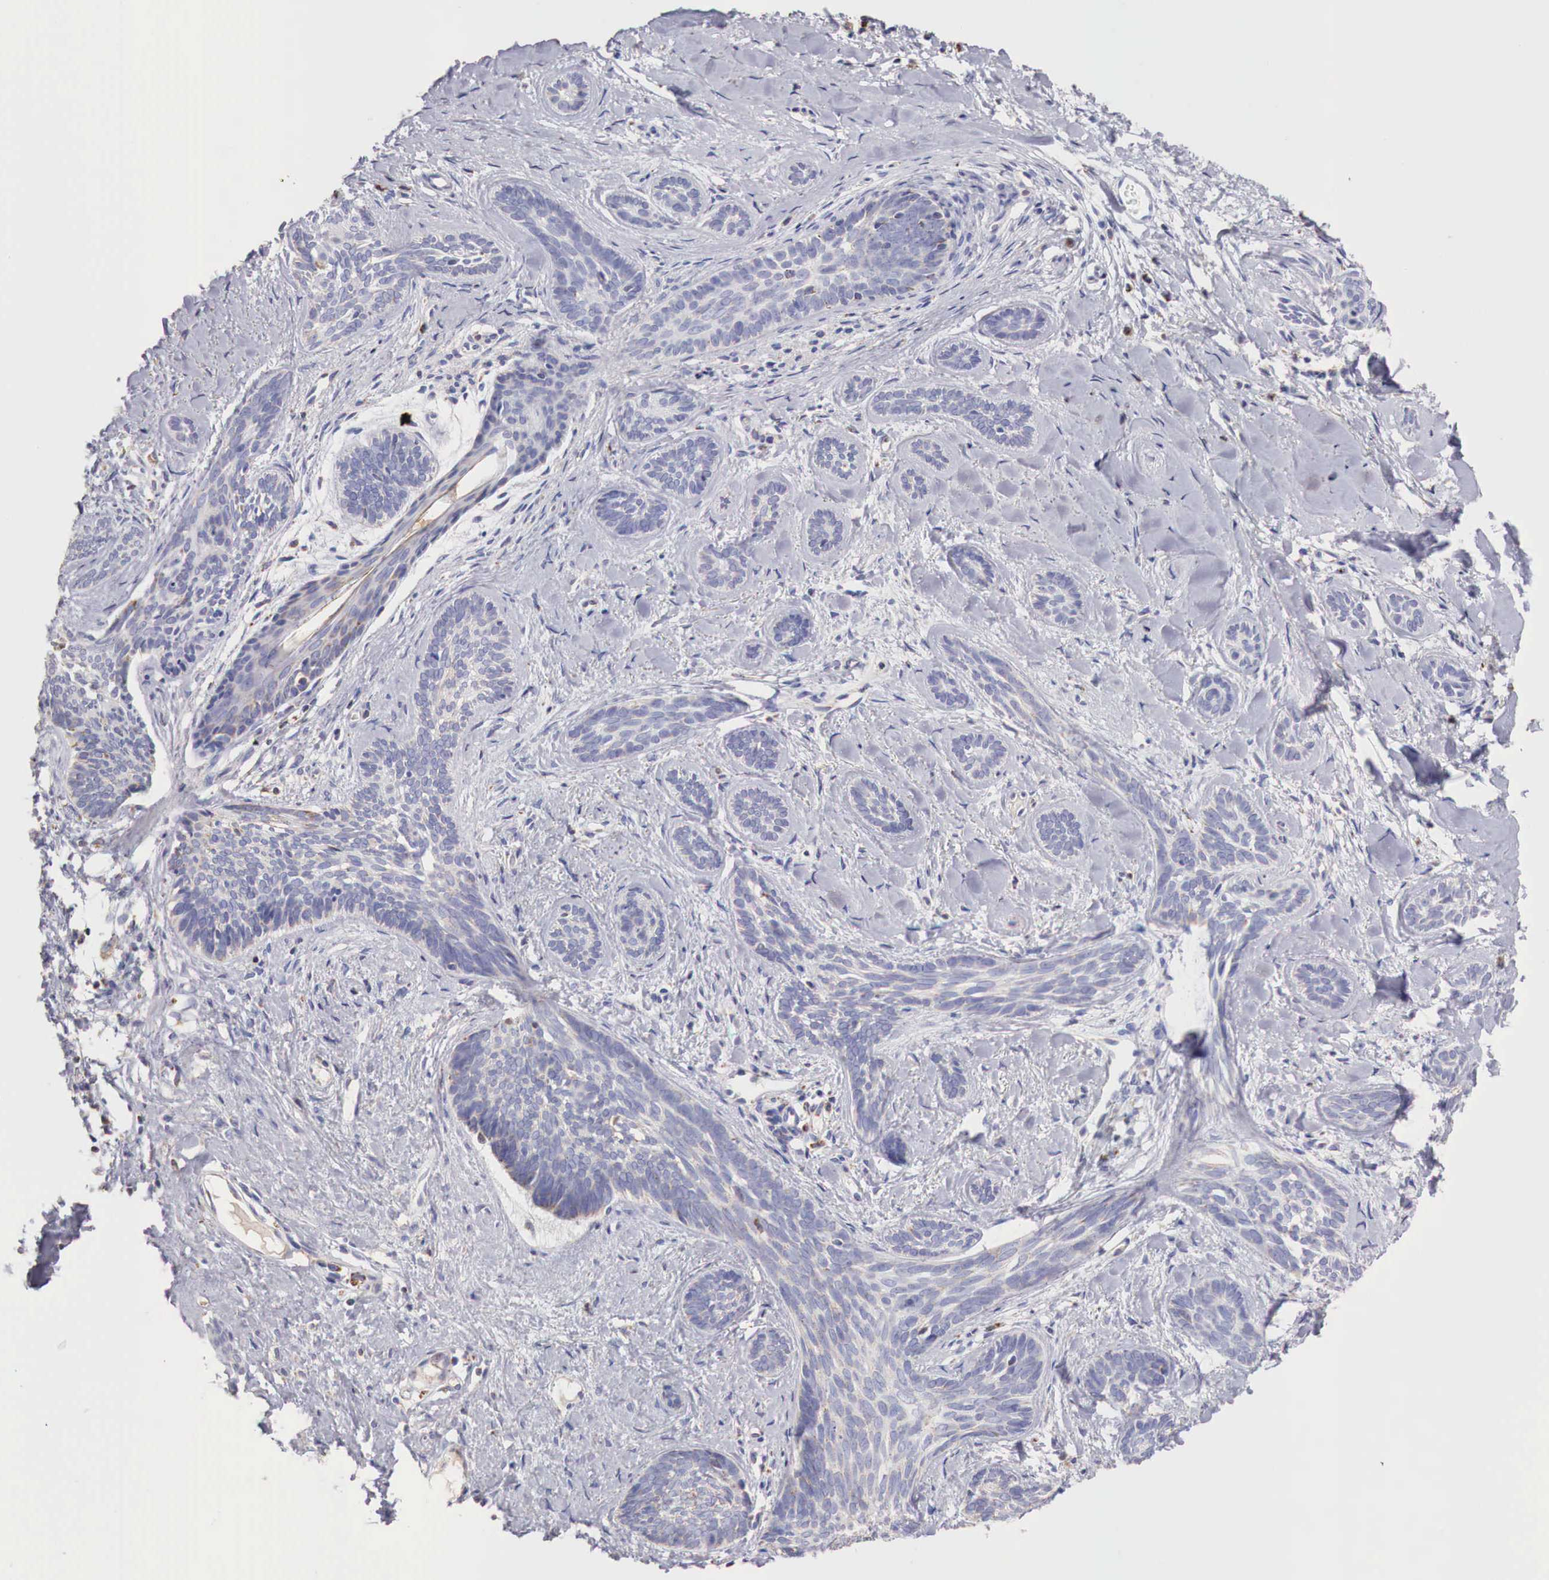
{"staining": {"intensity": "negative", "quantity": "none", "location": "none"}, "tissue": "skin cancer", "cell_type": "Tumor cells", "image_type": "cancer", "snomed": [{"axis": "morphology", "description": "Basal cell carcinoma"}, {"axis": "topography", "description": "Skin"}], "caption": "DAB (3,3'-diaminobenzidine) immunohistochemical staining of skin basal cell carcinoma displays no significant expression in tumor cells.", "gene": "IDH3G", "patient": {"sex": "female", "age": 81}}